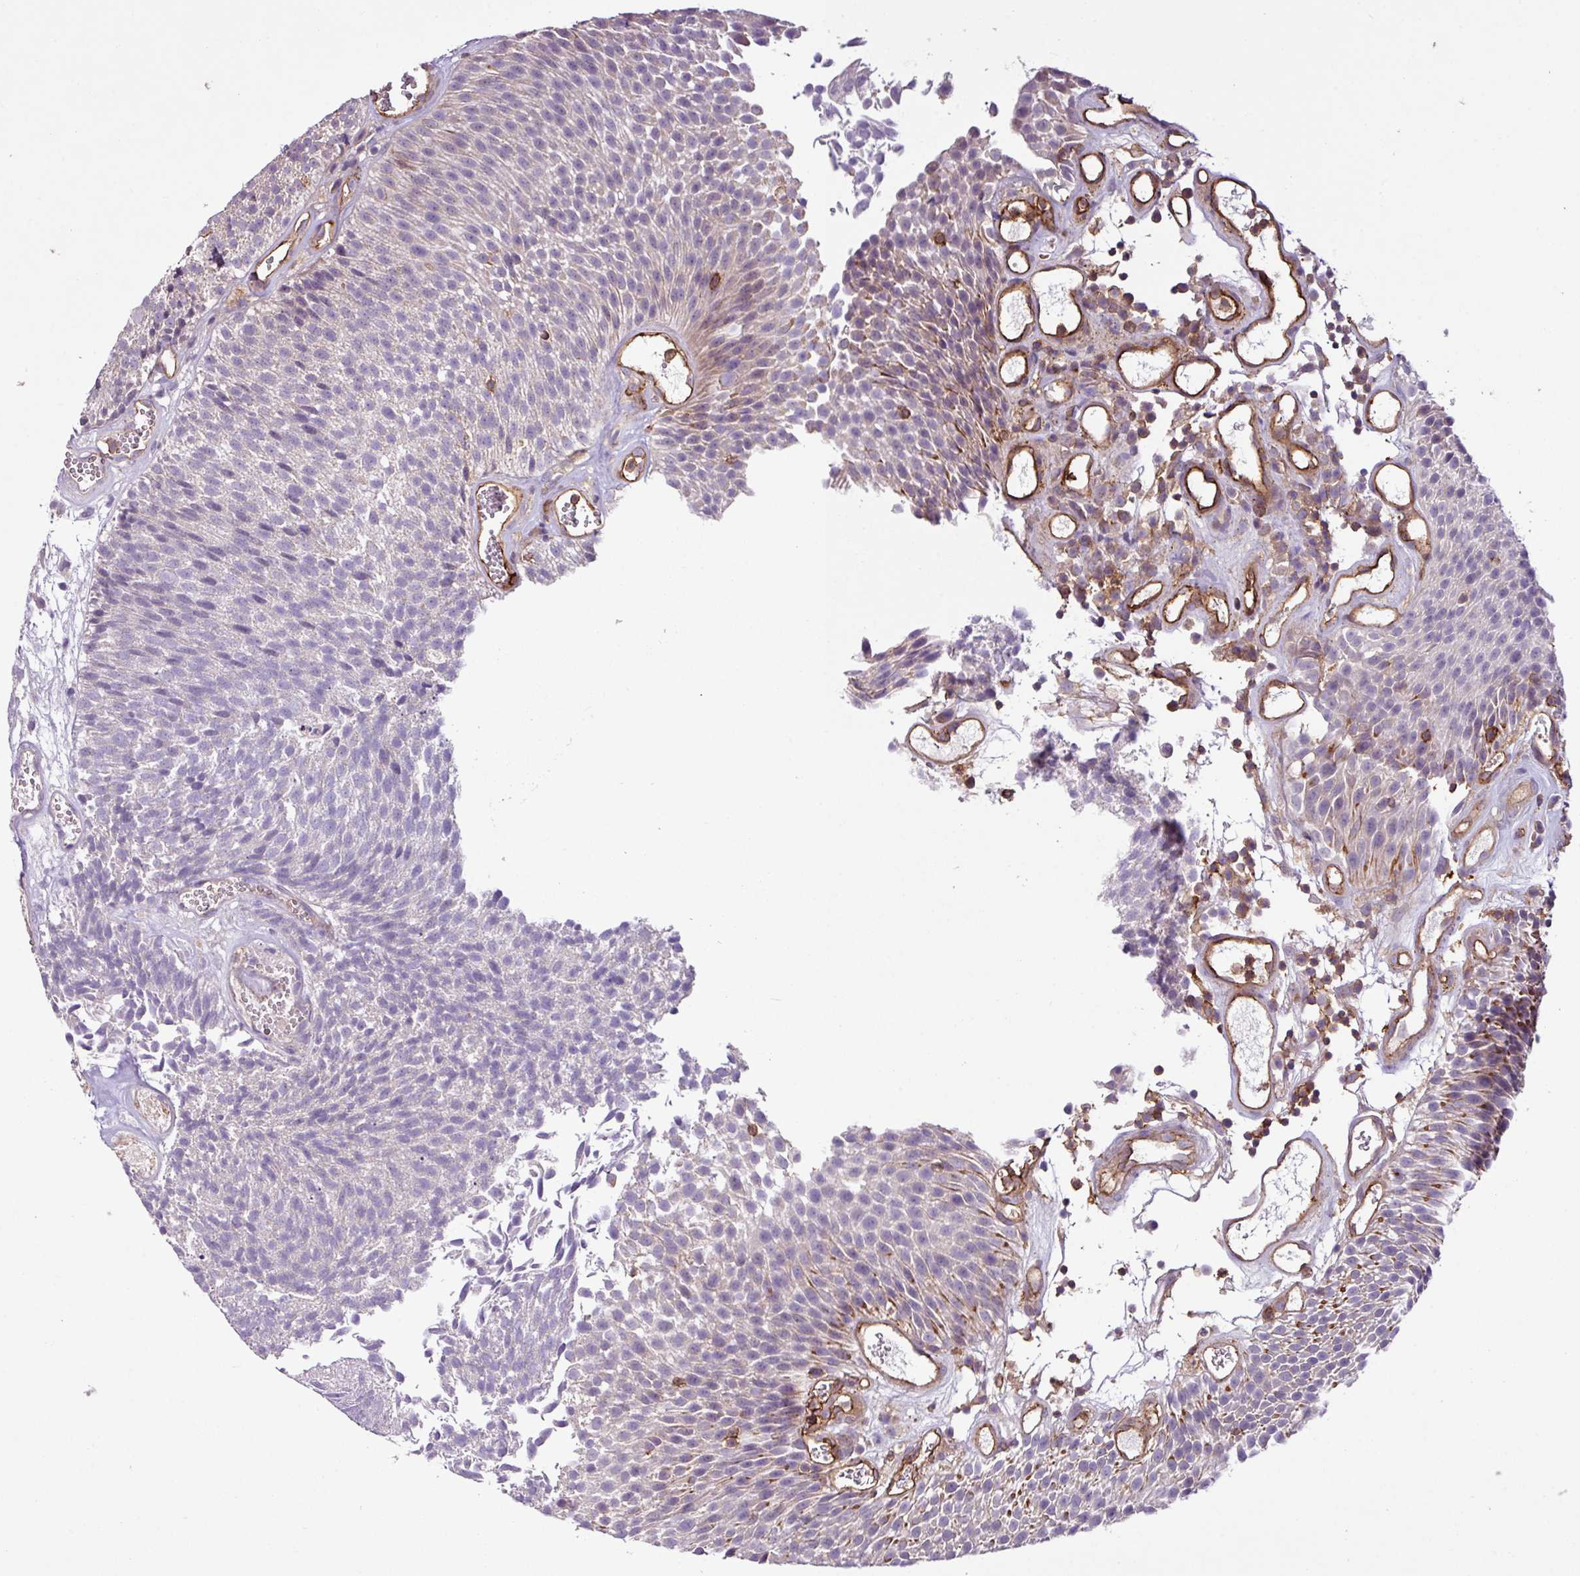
{"staining": {"intensity": "negative", "quantity": "none", "location": "none"}, "tissue": "urothelial cancer", "cell_type": "Tumor cells", "image_type": "cancer", "snomed": [{"axis": "morphology", "description": "Urothelial carcinoma, Low grade"}, {"axis": "topography", "description": "Urinary bladder"}], "caption": "High power microscopy histopathology image of an immunohistochemistry (IHC) image of urothelial cancer, revealing no significant positivity in tumor cells.", "gene": "ZNF106", "patient": {"sex": "female", "age": 79}}